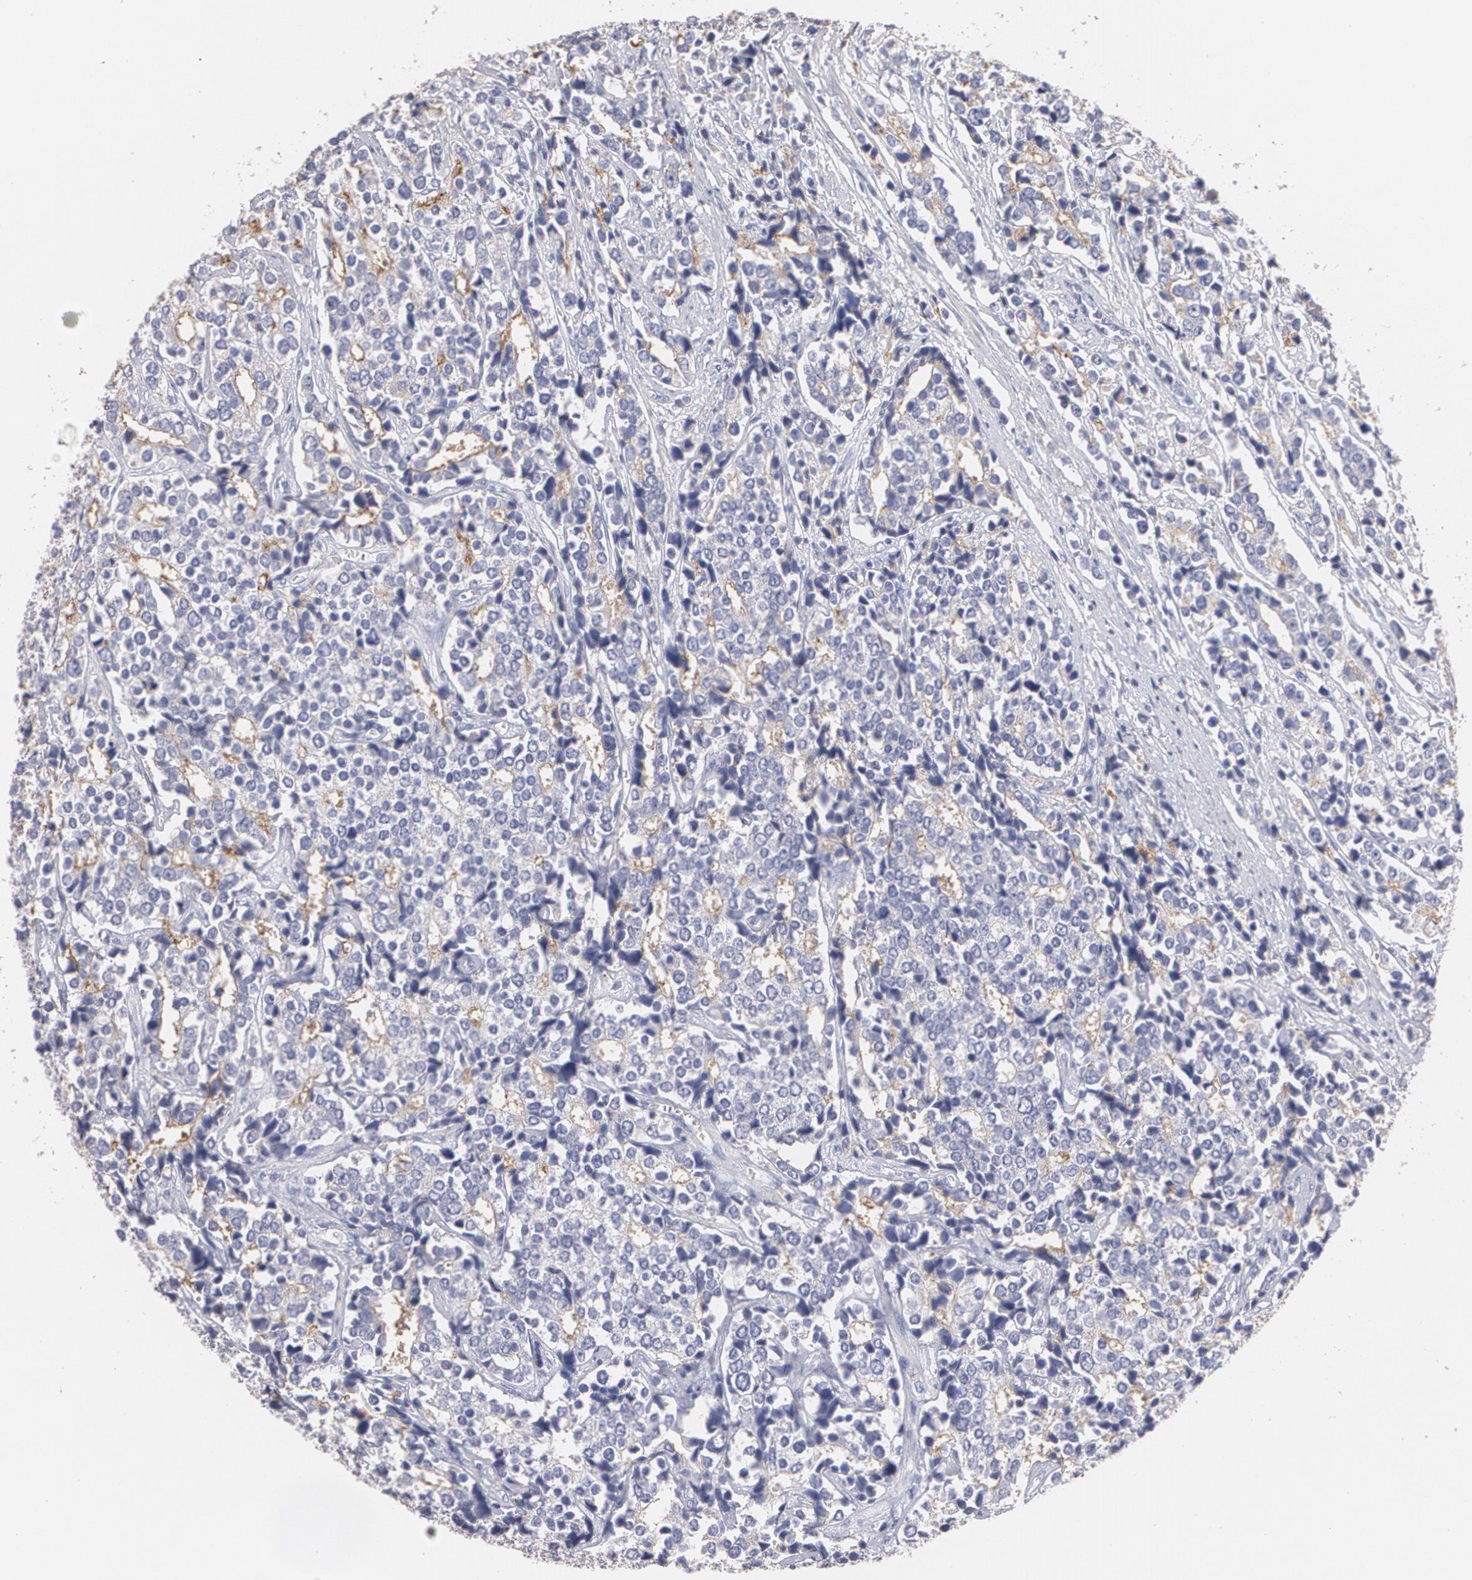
{"staining": {"intensity": "negative", "quantity": "none", "location": "none"}, "tissue": "prostate cancer", "cell_type": "Tumor cells", "image_type": "cancer", "snomed": [{"axis": "morphology", "description": "Adenocarcinoma, High grade"}, {"axis": "topography", "description": "Prostate"}], "caption": "A high-resolution photomicrograph shows immunohistochemistry (IHC) staining of prostate cancer (adenocarcinoma (high-grade)), which displays no significant positivity in tumor cells.", "gene": "FBLN1", "patient": {"sex": "male", "age": 71}}